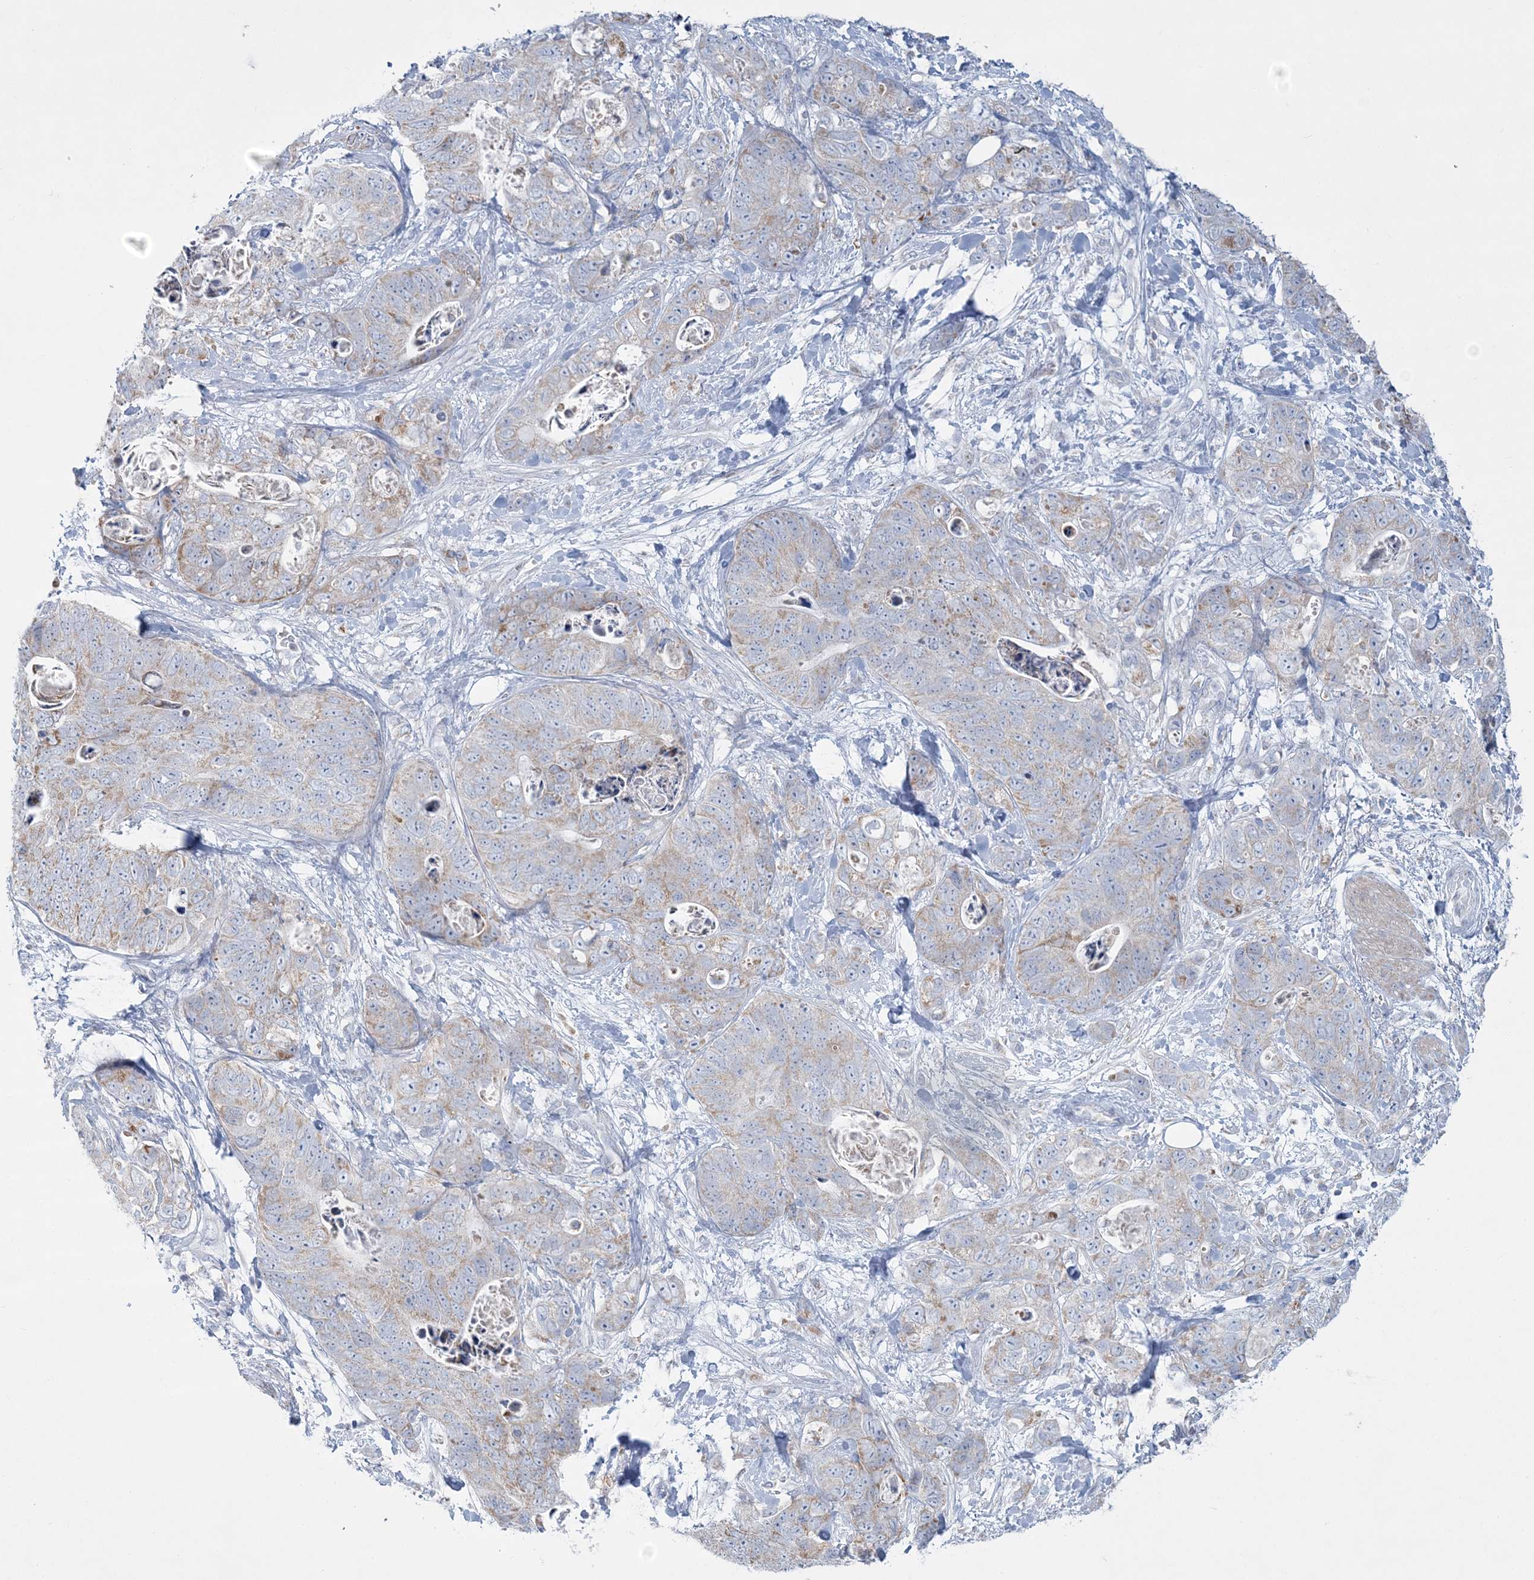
{"staining": {"intensity": "weak", "quantity": "25%-75%", "location": "cytoplasmic/membranous"}, "tissue": "stomach cancer", "cell_type": "Tumor cells", "image_type": "cancer", "snomed": [{"axis": "morphology", "description": "Normal tissue, NOS"}, {"axis": "morphology", "description": "Adenocarcinoma, NOS"}, {"axis": "topography", "description": "Stomach"}], "caption": "The immunohistochemical stain labels weak cytoplasmic/membranous expression in tumor cells of stomach cancer tissue.", "gene": "TBC1D7", "patient": {"sex": "female", "age": 89}}